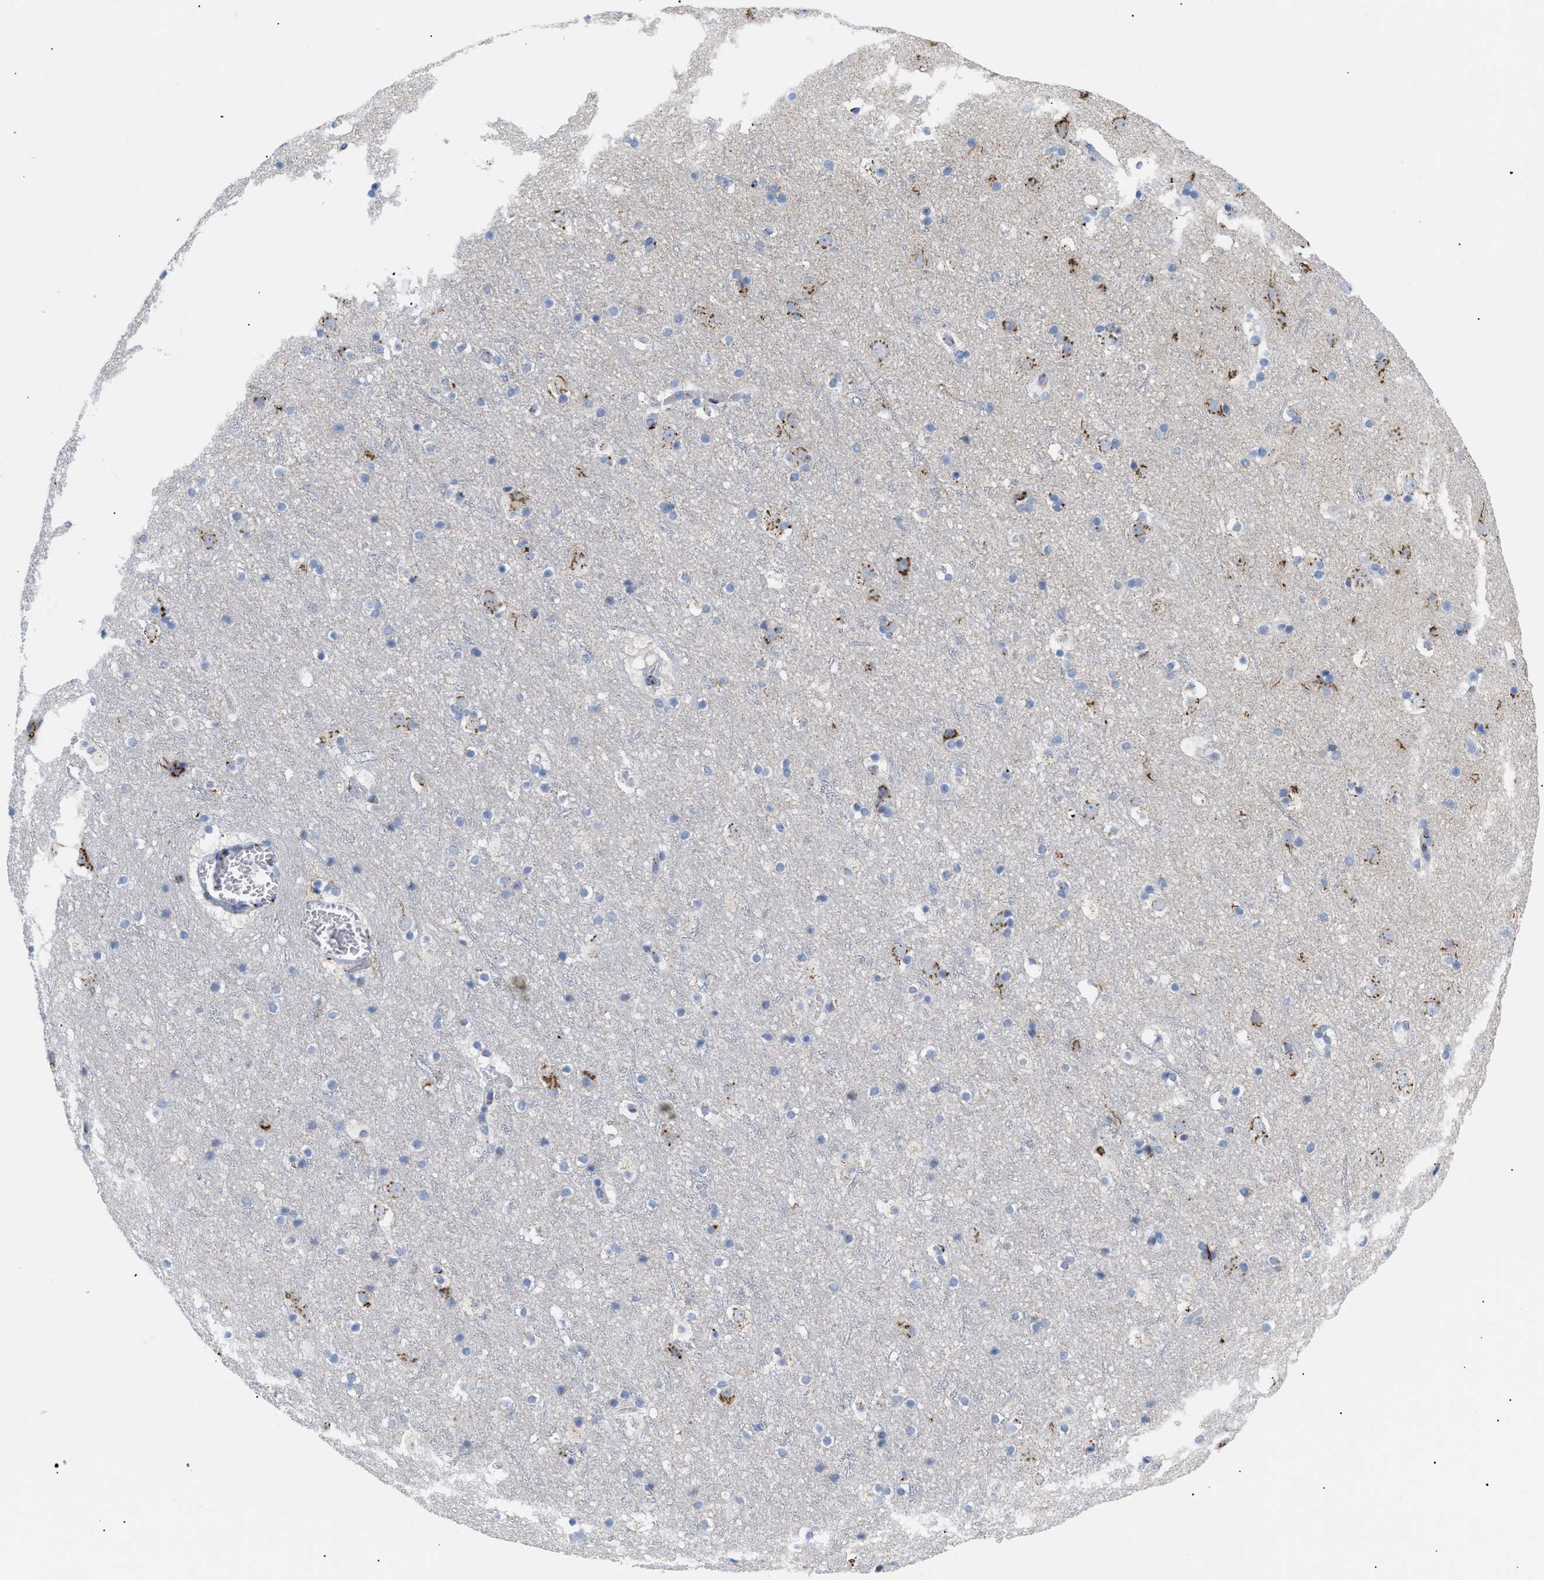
{"staining": {"intensity": "moderate", "quantity": ">75%", "location": "cytoplasmic/membranous"}, "tissue": "cerebral cortex", "cell_type": "Endothelial cells", "image_type": "normal", "snomed": [{"axis": "morphology", "description": "Normal tissue, NOS"}, {"axis": "topography", "description": "Cerebral cortex"}], "caption": "A high-resolution image shows immunohistochemistry staining of unremarkable cerebral cortex, which demonstrates moderate cytoplasmic/membranous expression in about >75% of endothelial cells.", "gene": "TMEM17", "patient": {"sex": "male", "age": 45}}